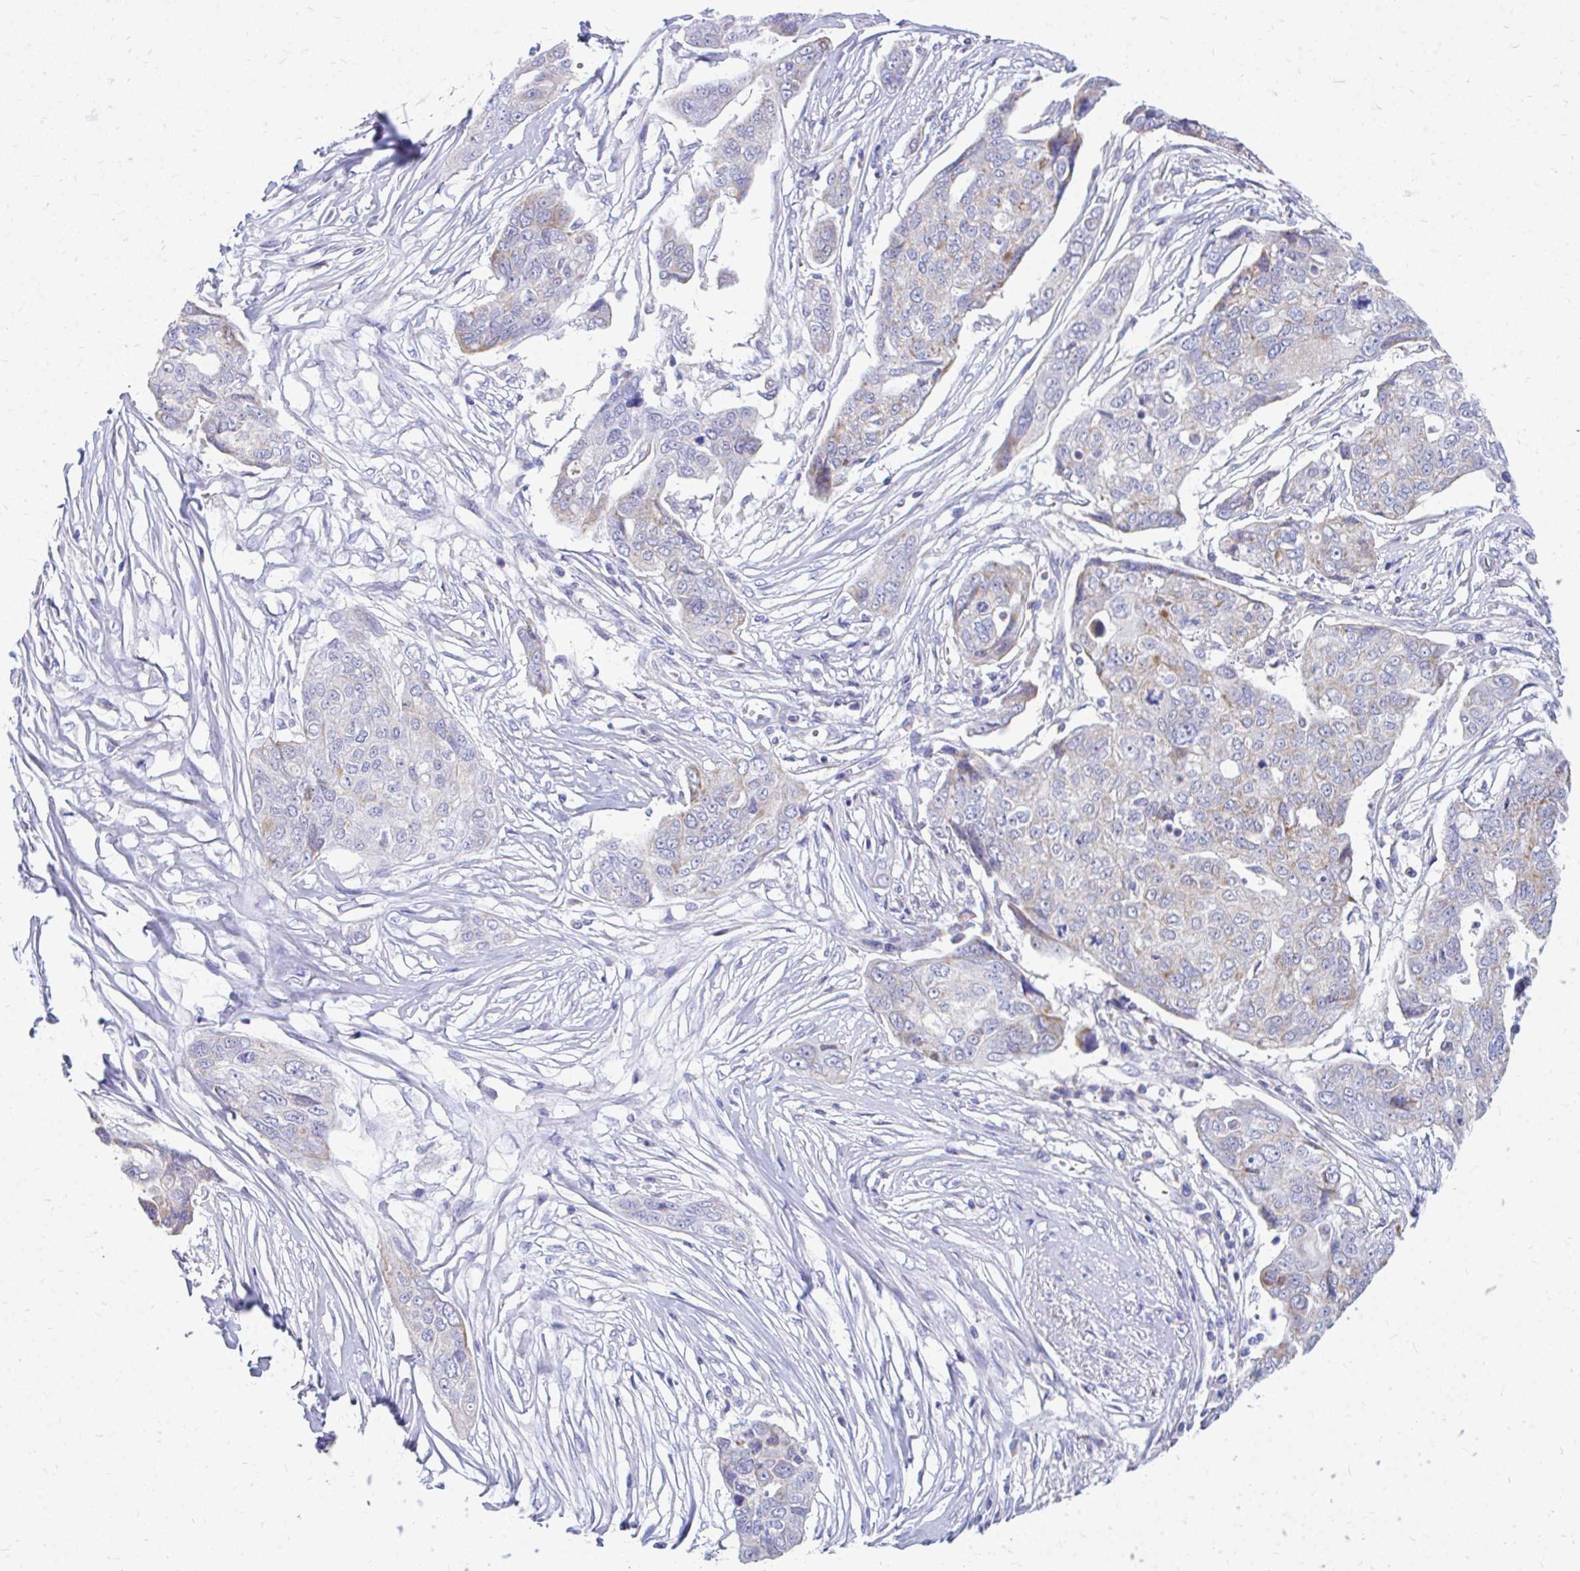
{"staining": {"intensity": "moderate", "quantity": "<25%", "location": "cytoplasmic/membranous"}, "tissue": "ovarian cancer", "cell_type": "Tumor cells", "image_type": "cancer", "snomed": [{"axis": "morphology", "description": "Carcinoma, endometroid"}, {"axis": "topography", "description": "Ovary"}], "caption": "IHC histopathology image of ovarian cancer stained for a protein (brown), which exhibits low levels of moderate cytoplasmic/membranous positivity in approximately <25% of tumor cells.", "gene": "MRPL19", "patient": {"sex": "female", "age": 70}}